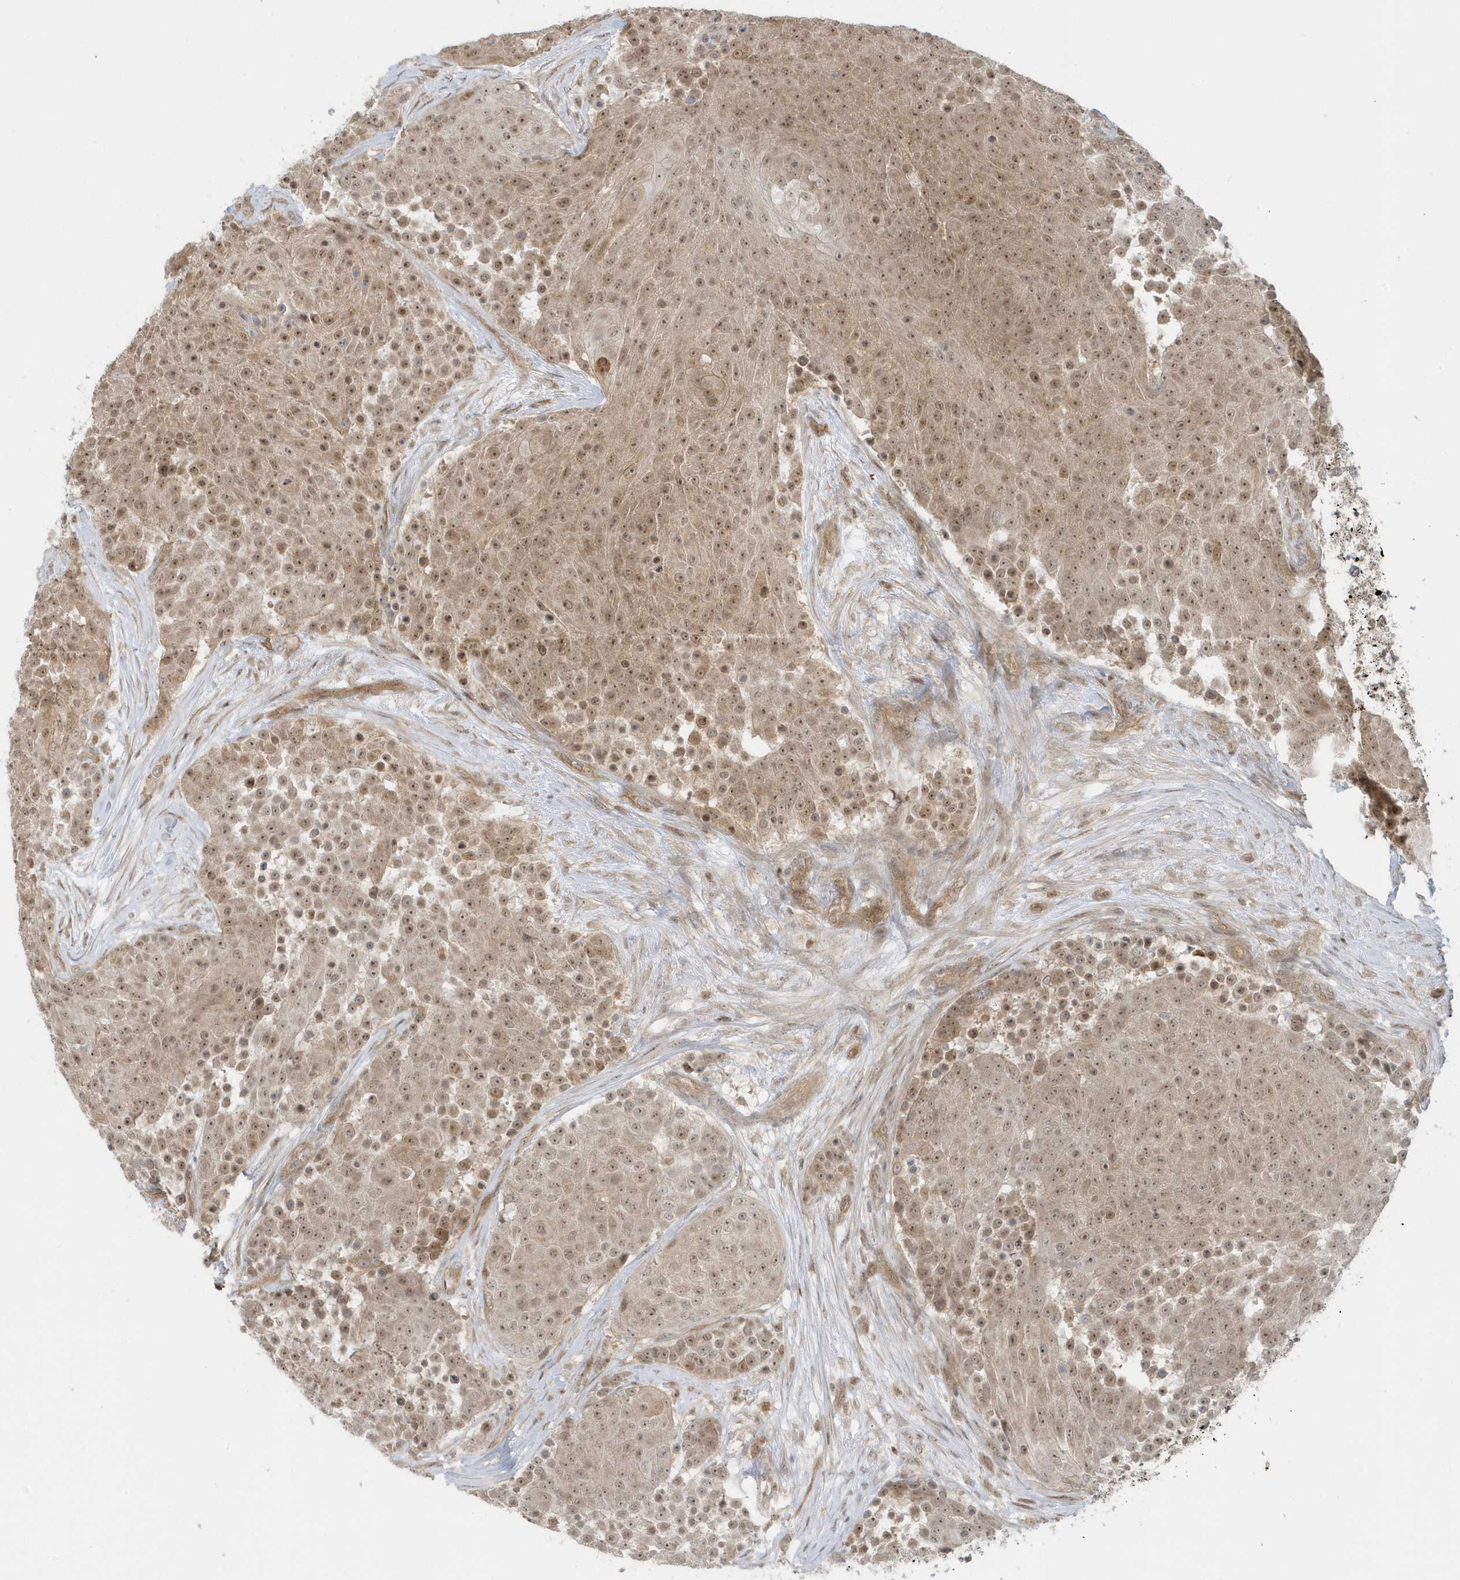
{"staining": {"intensity": "moderate", "quantity": ">75%", "location": "nuclear"}, "tissue": "urothelial cancer", "cell_type": "Tumor cells", "image_type": "cancer", "snomed": [{"axis": "morphology", "description": "Urothelial carcinoma, High grade"}, {"axis": "topography", "description": "Urinary bladder"}], "caption": "Human urothelial carcinoma (high-grade) stained for a protein (brown) shows moderate nuclear positive positivity in approximately >75% of tumor cells.", "gene": "PPP1R7", "patient": {"sex": "female", "age": 63}}